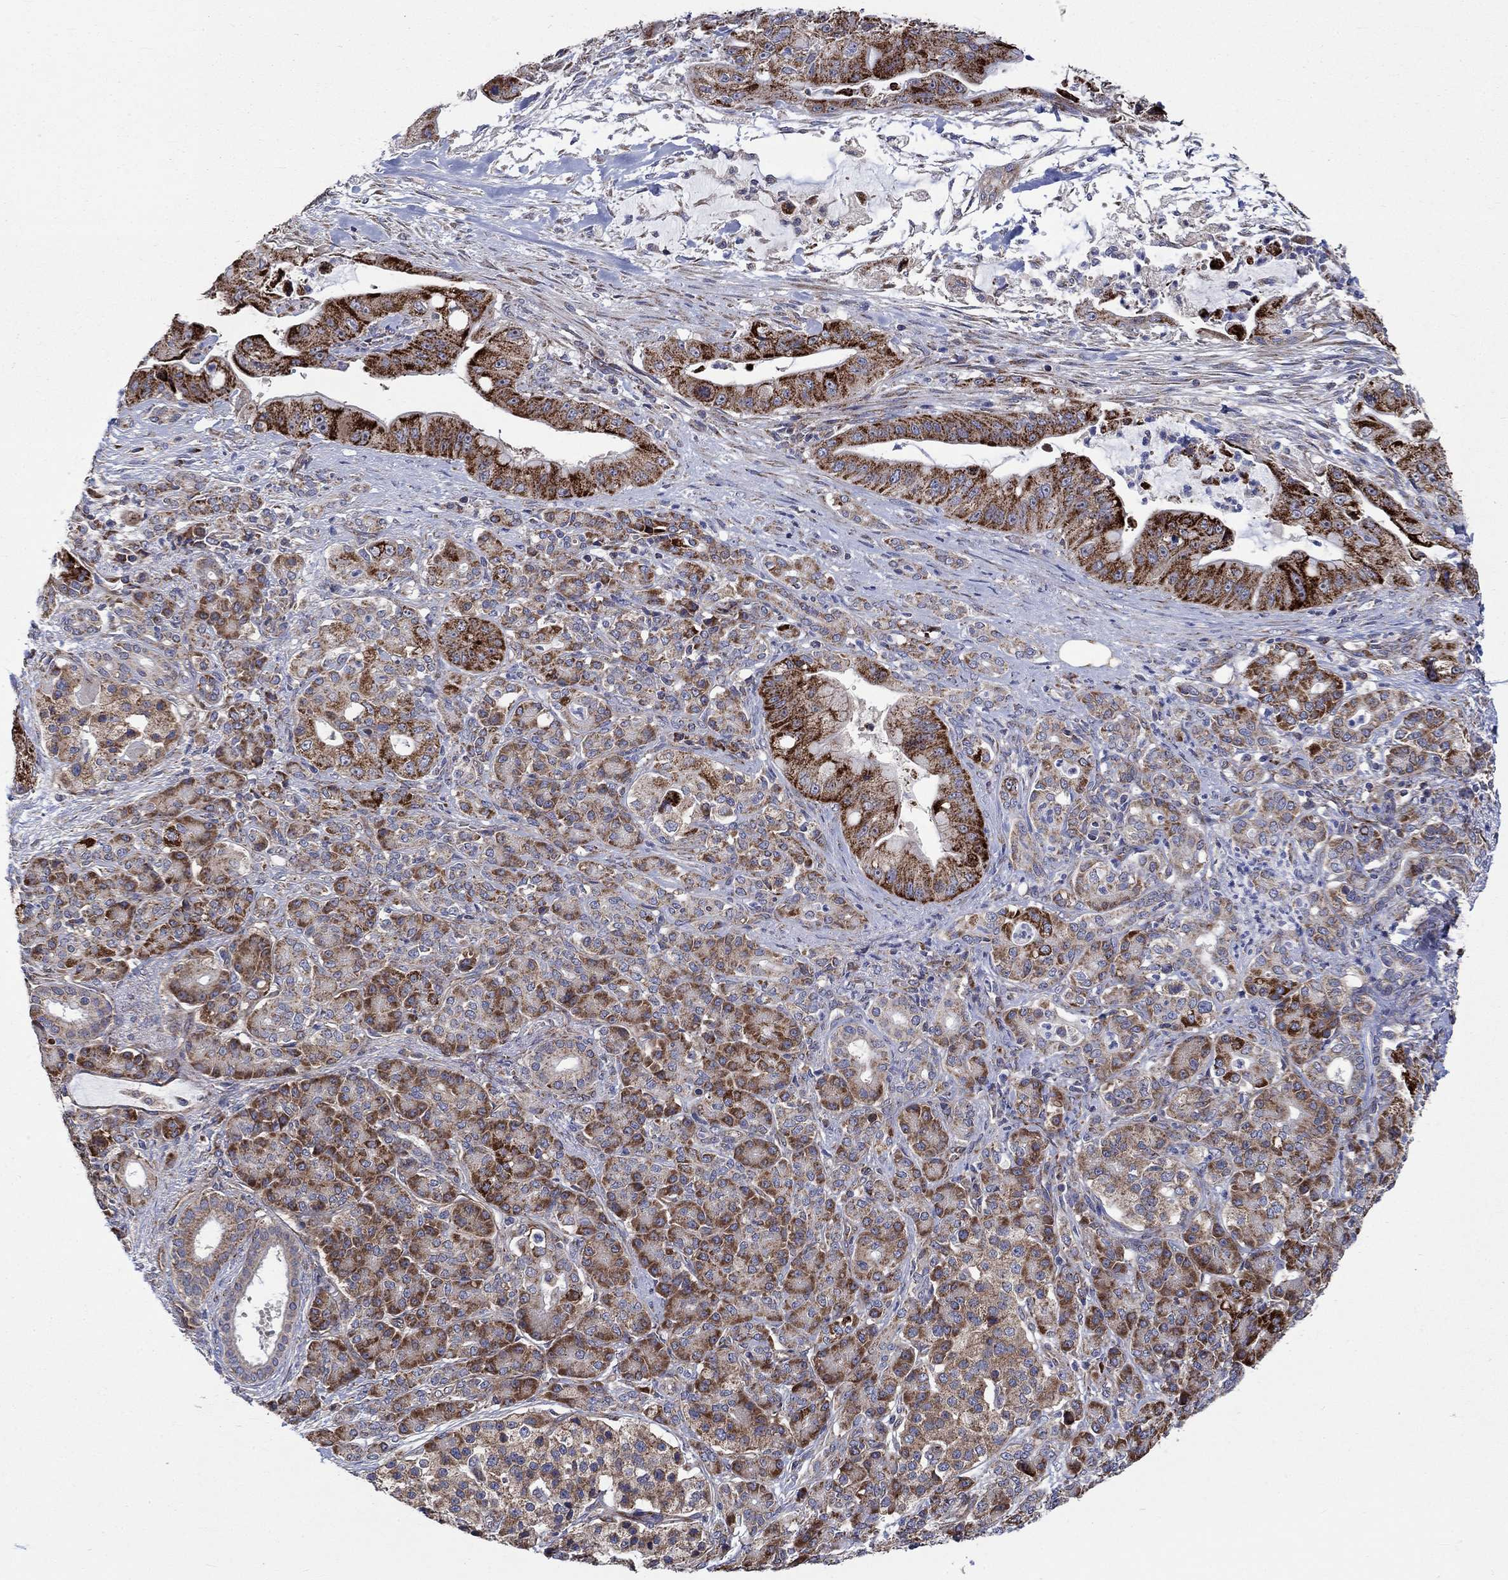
{"staining": {"intensity": "strong", "quantity": "25%-75%", "location": "cytoplasmic/membranous"}, "tissue": "pancreatic cancer", "cell_type": "Tumor cells", "image_type": "cancer", "snomed": [{"axis": "morphology", "description": "Normal tissue, NOS"}, {"axis": "morphology", "description": "Inflammation, NOS"}, {"axis": "morphology", "description": "Adenocarcinoma, NOS"}, {"axis": "topography", "description": "Pancreas"}], "caption": "DAB immunohistochemical staining of human adenocarcinoma (pancreatic) shows strong cytoplasmic/membranous protein expression in about 25%-75% of tumor cells.", "gene": "RPLP0", "patient": {"sex": "male", "age": 57}}